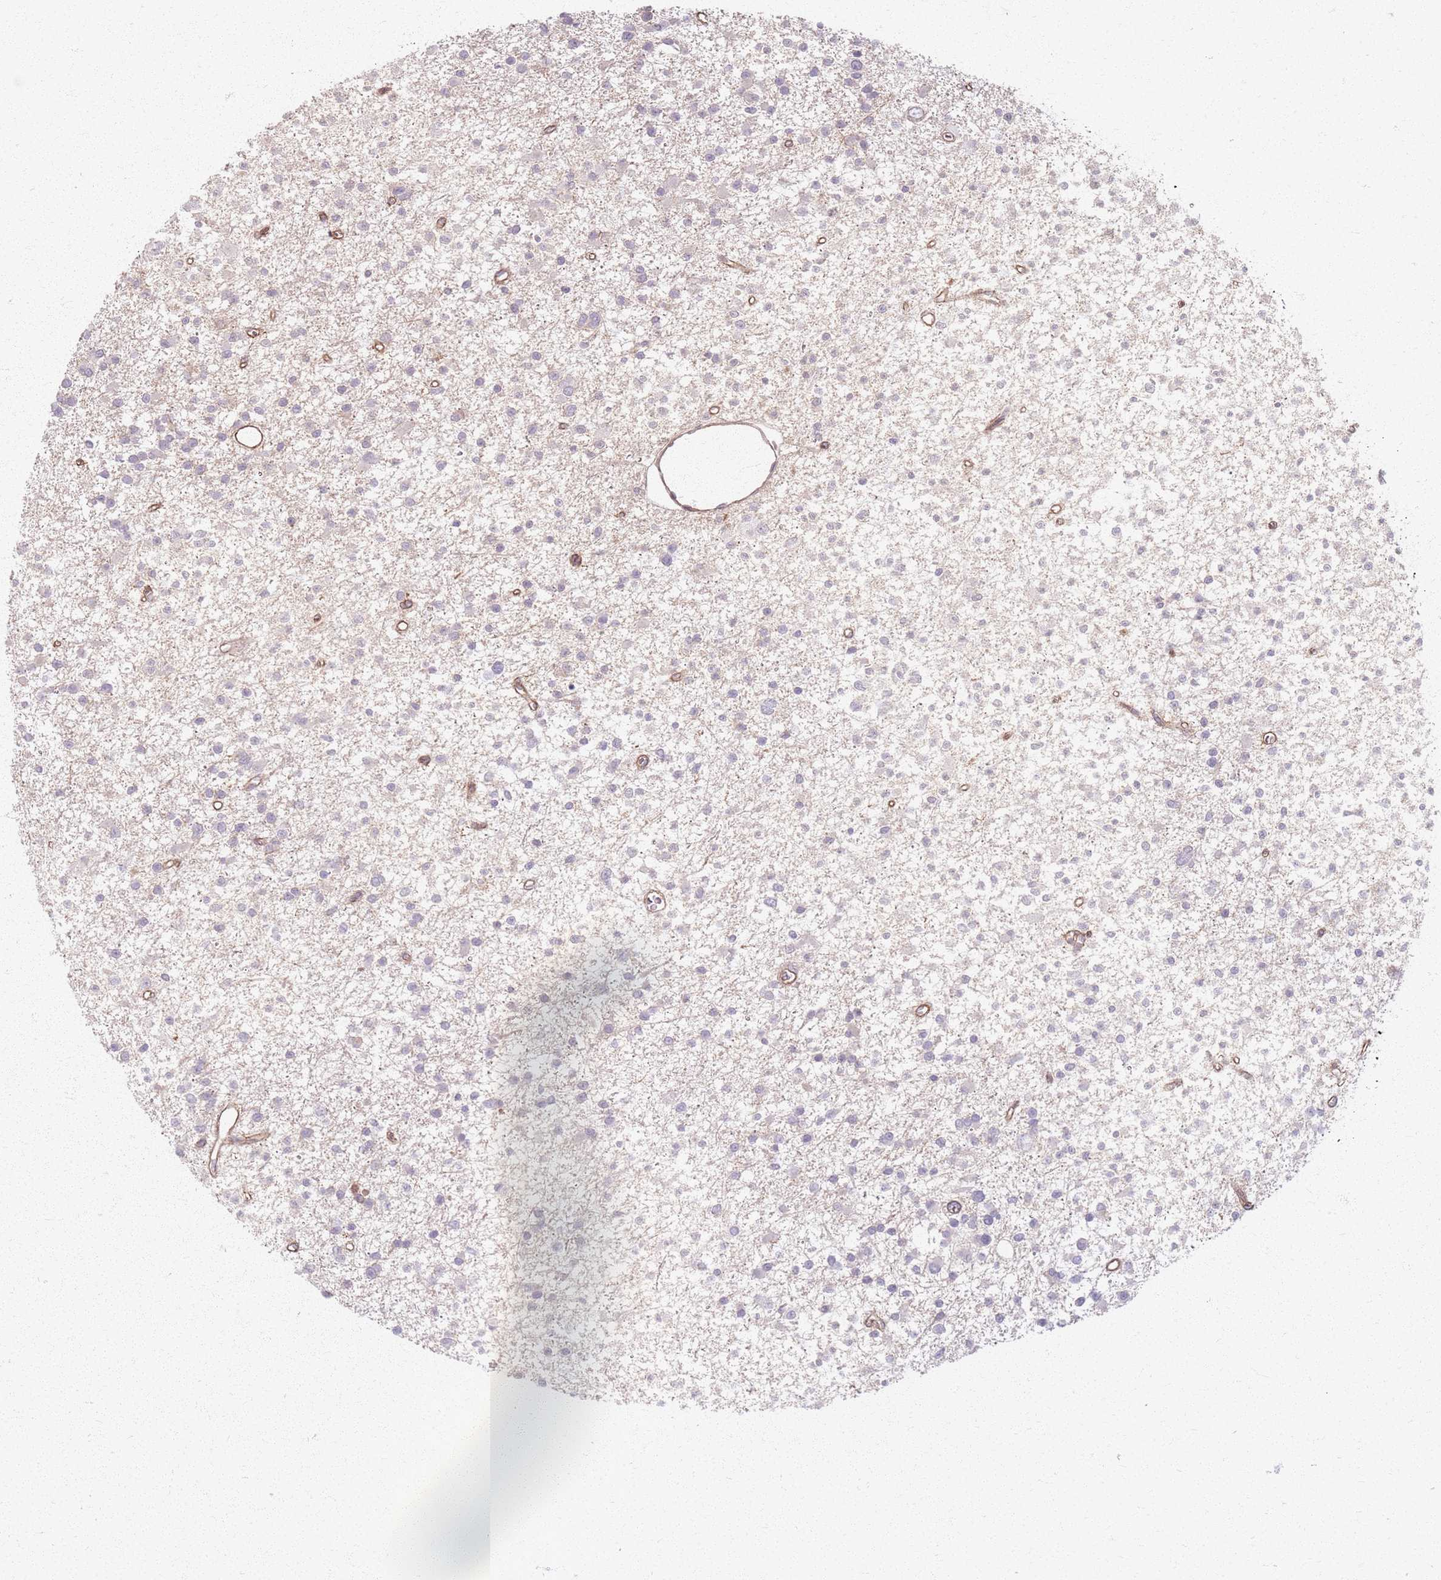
{"staining": {"intensity": "negative", "quantity": "none", "location": "none"}, "tissue": "glioma", "cell_type": "Tumor cells", "image_type": "cancer", "snomed": [{"axis": "morphology", "description": "Glioma, malignant, Low grade"}, {"axis": "topography", "description": "Brain"}], "caption": "Image shows no significant protein positivity in tumor cells of glioma. (Stains: DAB (3,3'-diaminobenzidine) immunohistochemistry with hematoxylin counter stain, Microscopy: brightfield microscopy at high magnification).", "gene": "KCNA5", "patient": {"sex": "female", "age": 22}}